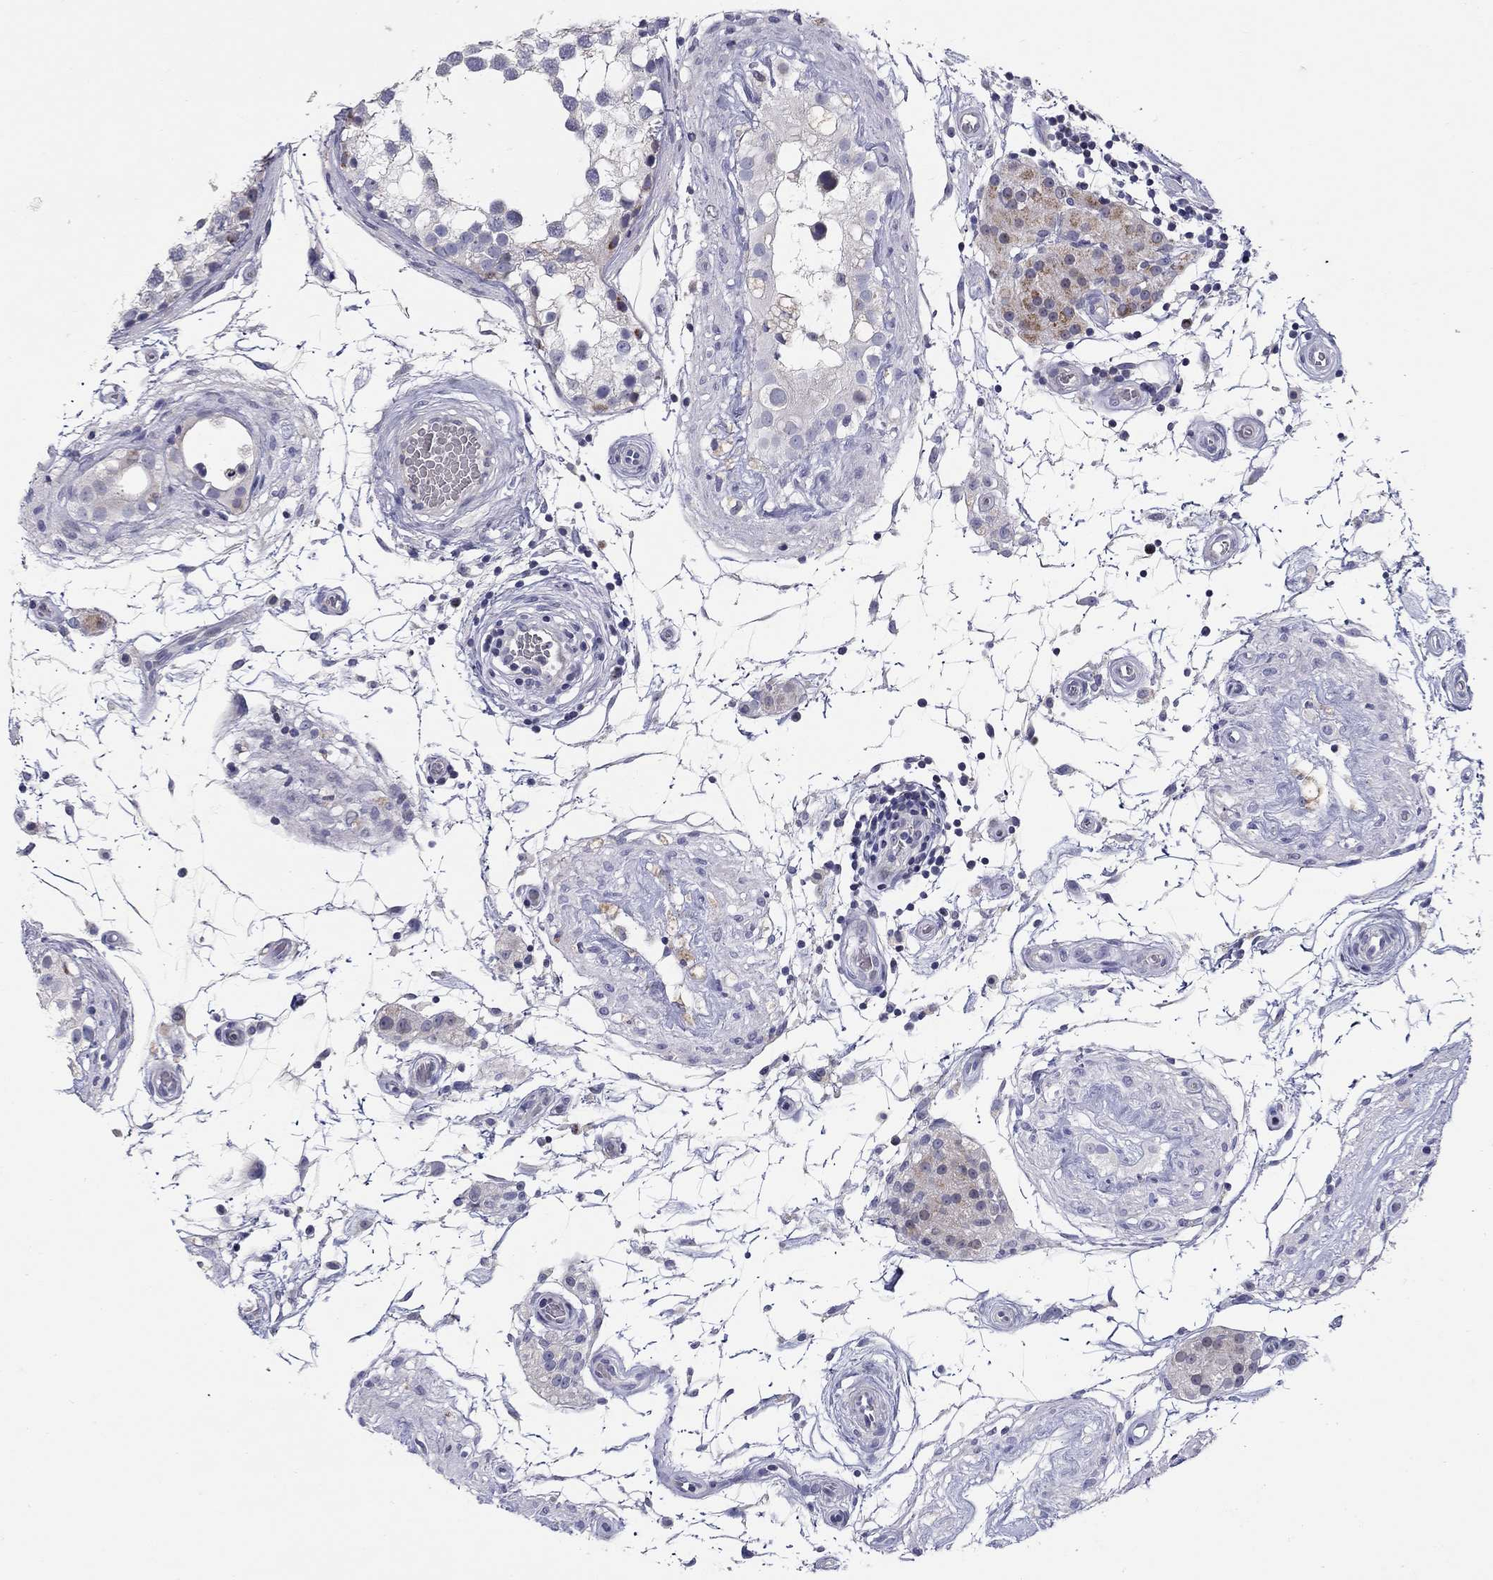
{"staining": {"intensity": "negative", "quantity": "none", "location": "none"}, "tissue": "testis", "cell_type": "Cells in seminiferous ducts", "image_type": "normal", "snomed": [{"axis": "morphology", "description": "Normal tissue, NOS"}, {"axis": "morphology", "description": "Seminoma, NOS"}, {"axis": "topography", "description": "Testis"}], "caption": "Immunohistochemistry of unremarkable testis displays no staining in cells in seminiferous ducts. (DAB (3,3'-diaminobenzidine) IHC, high magnification).", "gene": "HMX2", "patient": {"sex": "male", "age": 65}}